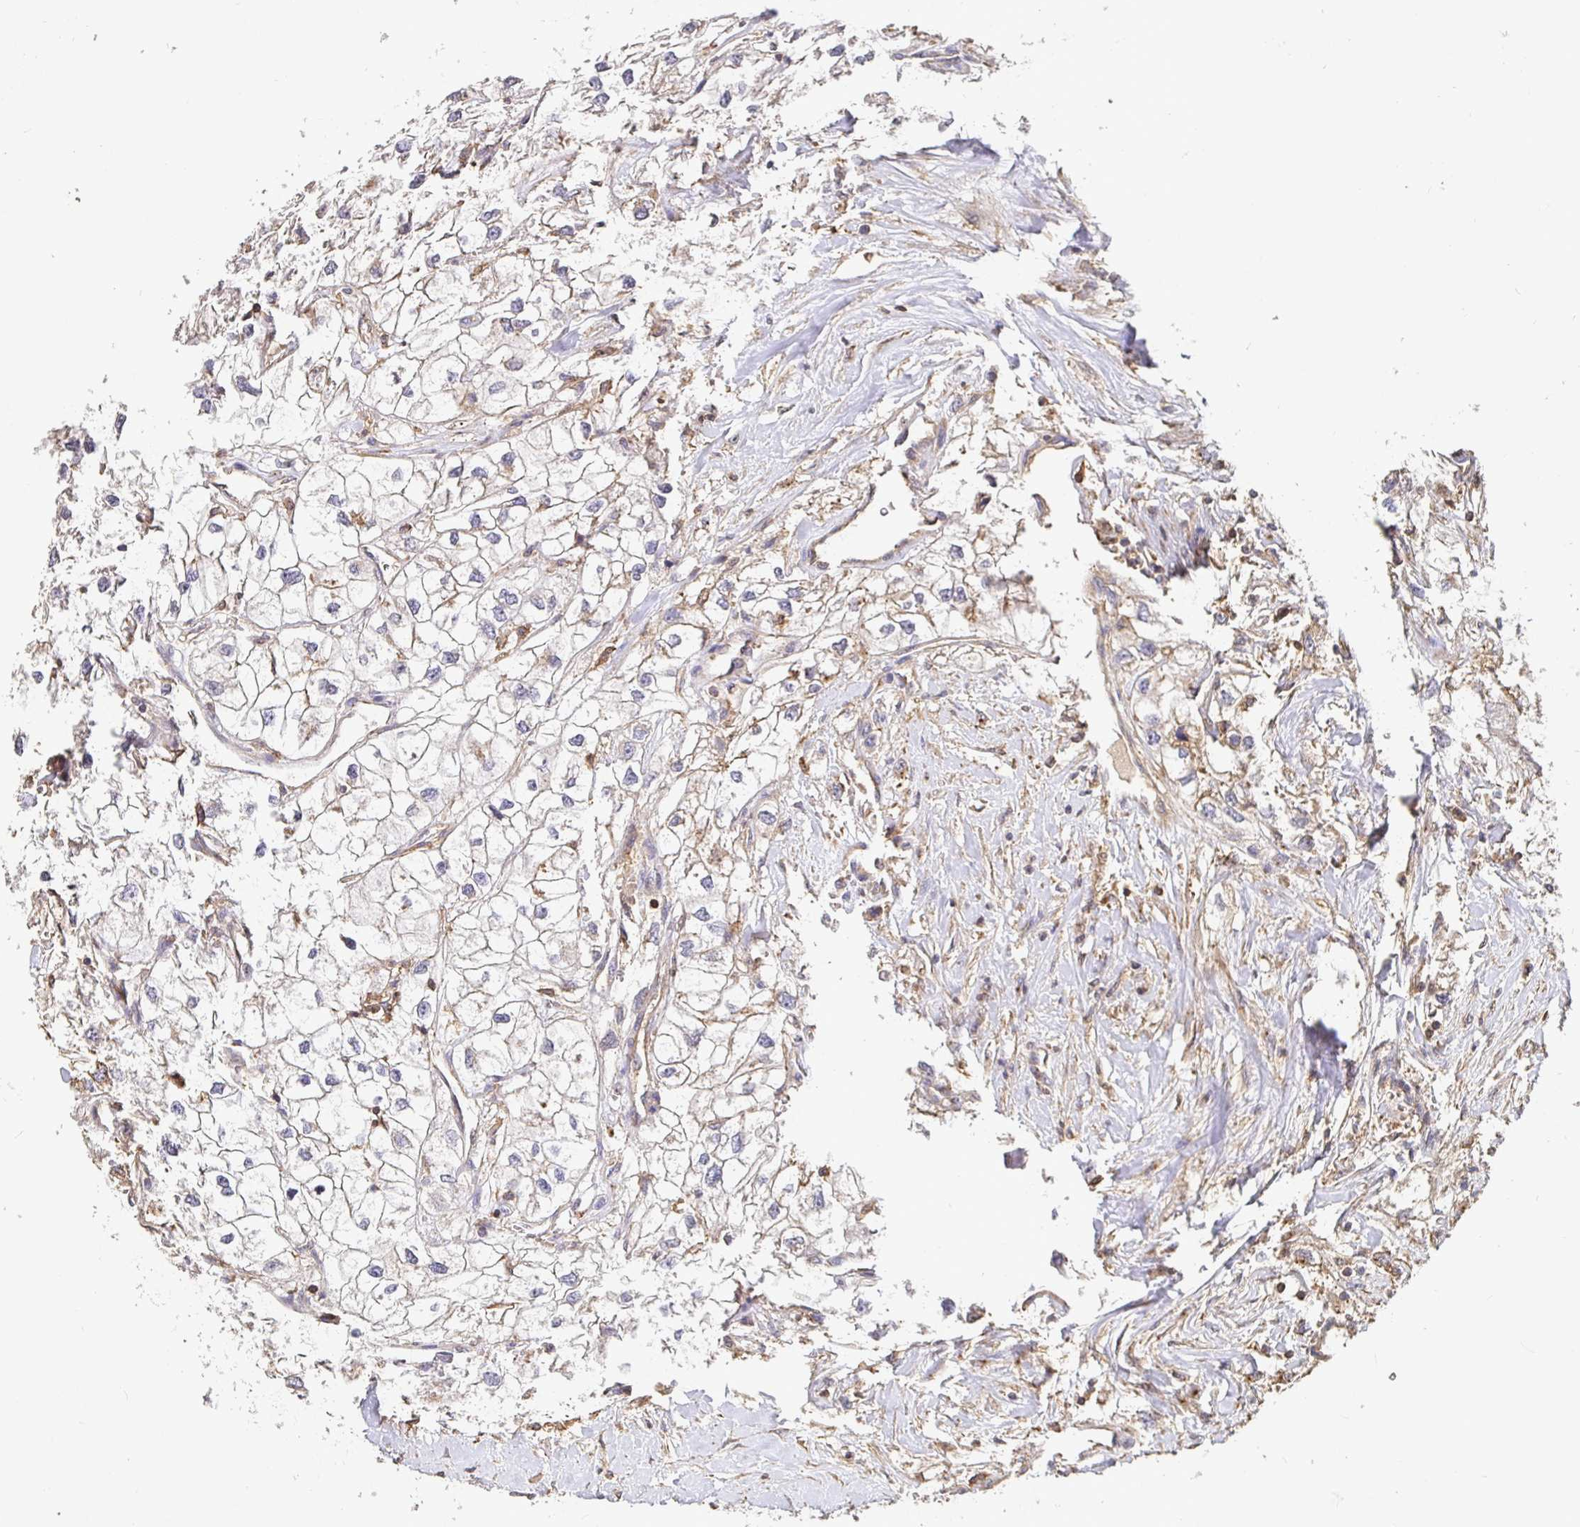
{"staining": {"intensity": "moderate", "quantity": "25%-75%", "location": "cytoplasmic/membranous"}, "tissue": "renal cancer", "cell_type": "Tumor cells", "image_type": "cancer", "snomed": [{"axis": "morphology", "description": "Adenocarcinoma, NOS"}, {"axis": "topography", "description": "Kidney"}], "caption": "An IHC image of neoplastic tissue is shown. Protein staining in brown shows moderate cytoplasmic/membranous positivity in renal cancer within tumor cells. (DAB (3,3'-diaminobenzidine) = brown stain, brightfield microscopy at high magnification).", "gene": "C1QTNF7", "patient": {"sex": "male", "age": 59}}